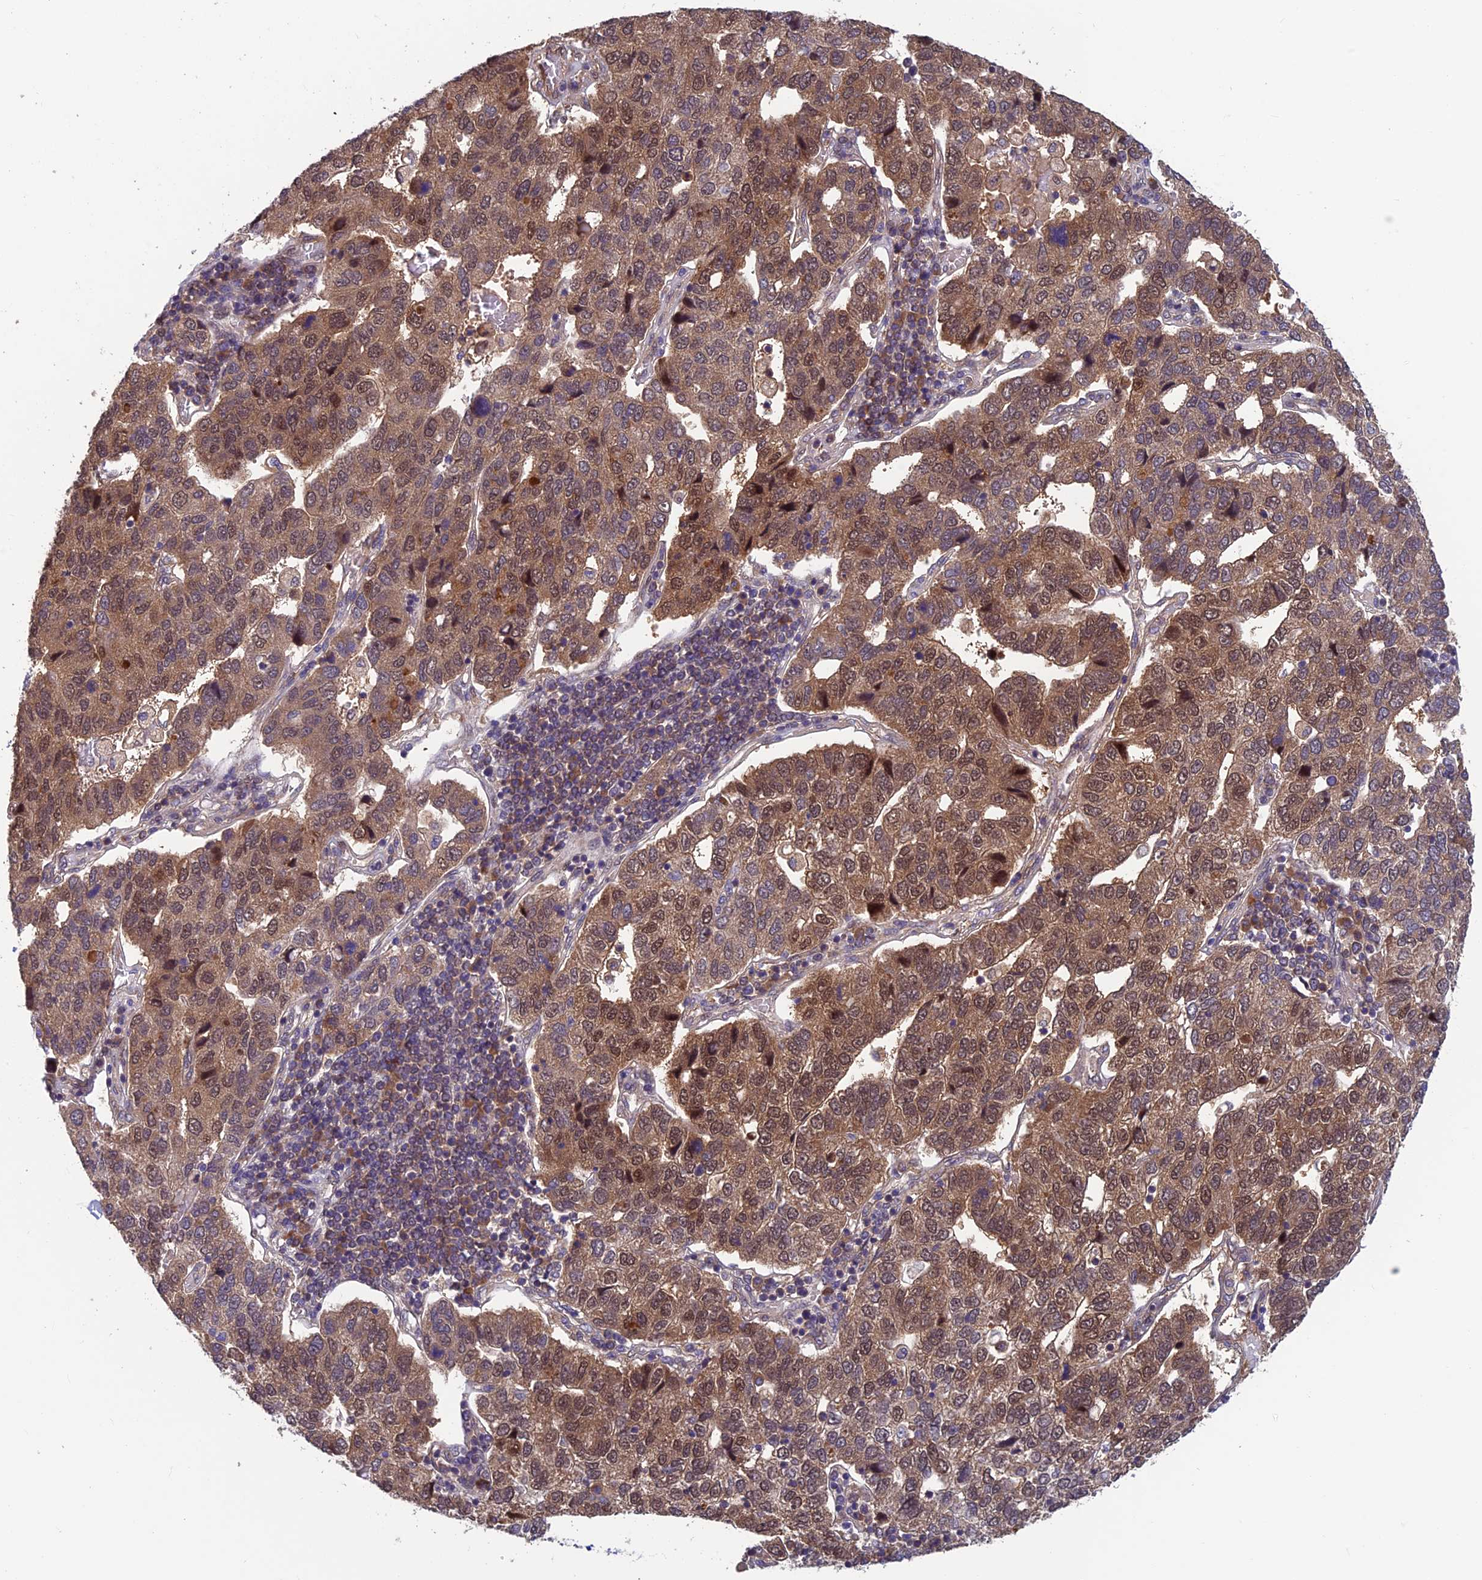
{"staining": {"intensity": "moderate", "quantity": ">75%", "location": "cytoplasmic/membranous,nuclear"}, "tissue": "pancreatic cancer", "cell_type": "Tumor cells", "image_type": "cancer", "snomed": [{"axis": "morphology", "description": "Adenocarcinoma, NOS"}, {"axis": "topography", "description": "Pancreas"}], "caption": "DAB immunohistochemical staining of pancreatic adenocarcinoma exhibits moderate cytoplasmic/membranous and nuclear protein positivity in approximately >75% of tumor cells.", "gene": "CCDC15", "patient": {"sex": "female", "age": 61}}